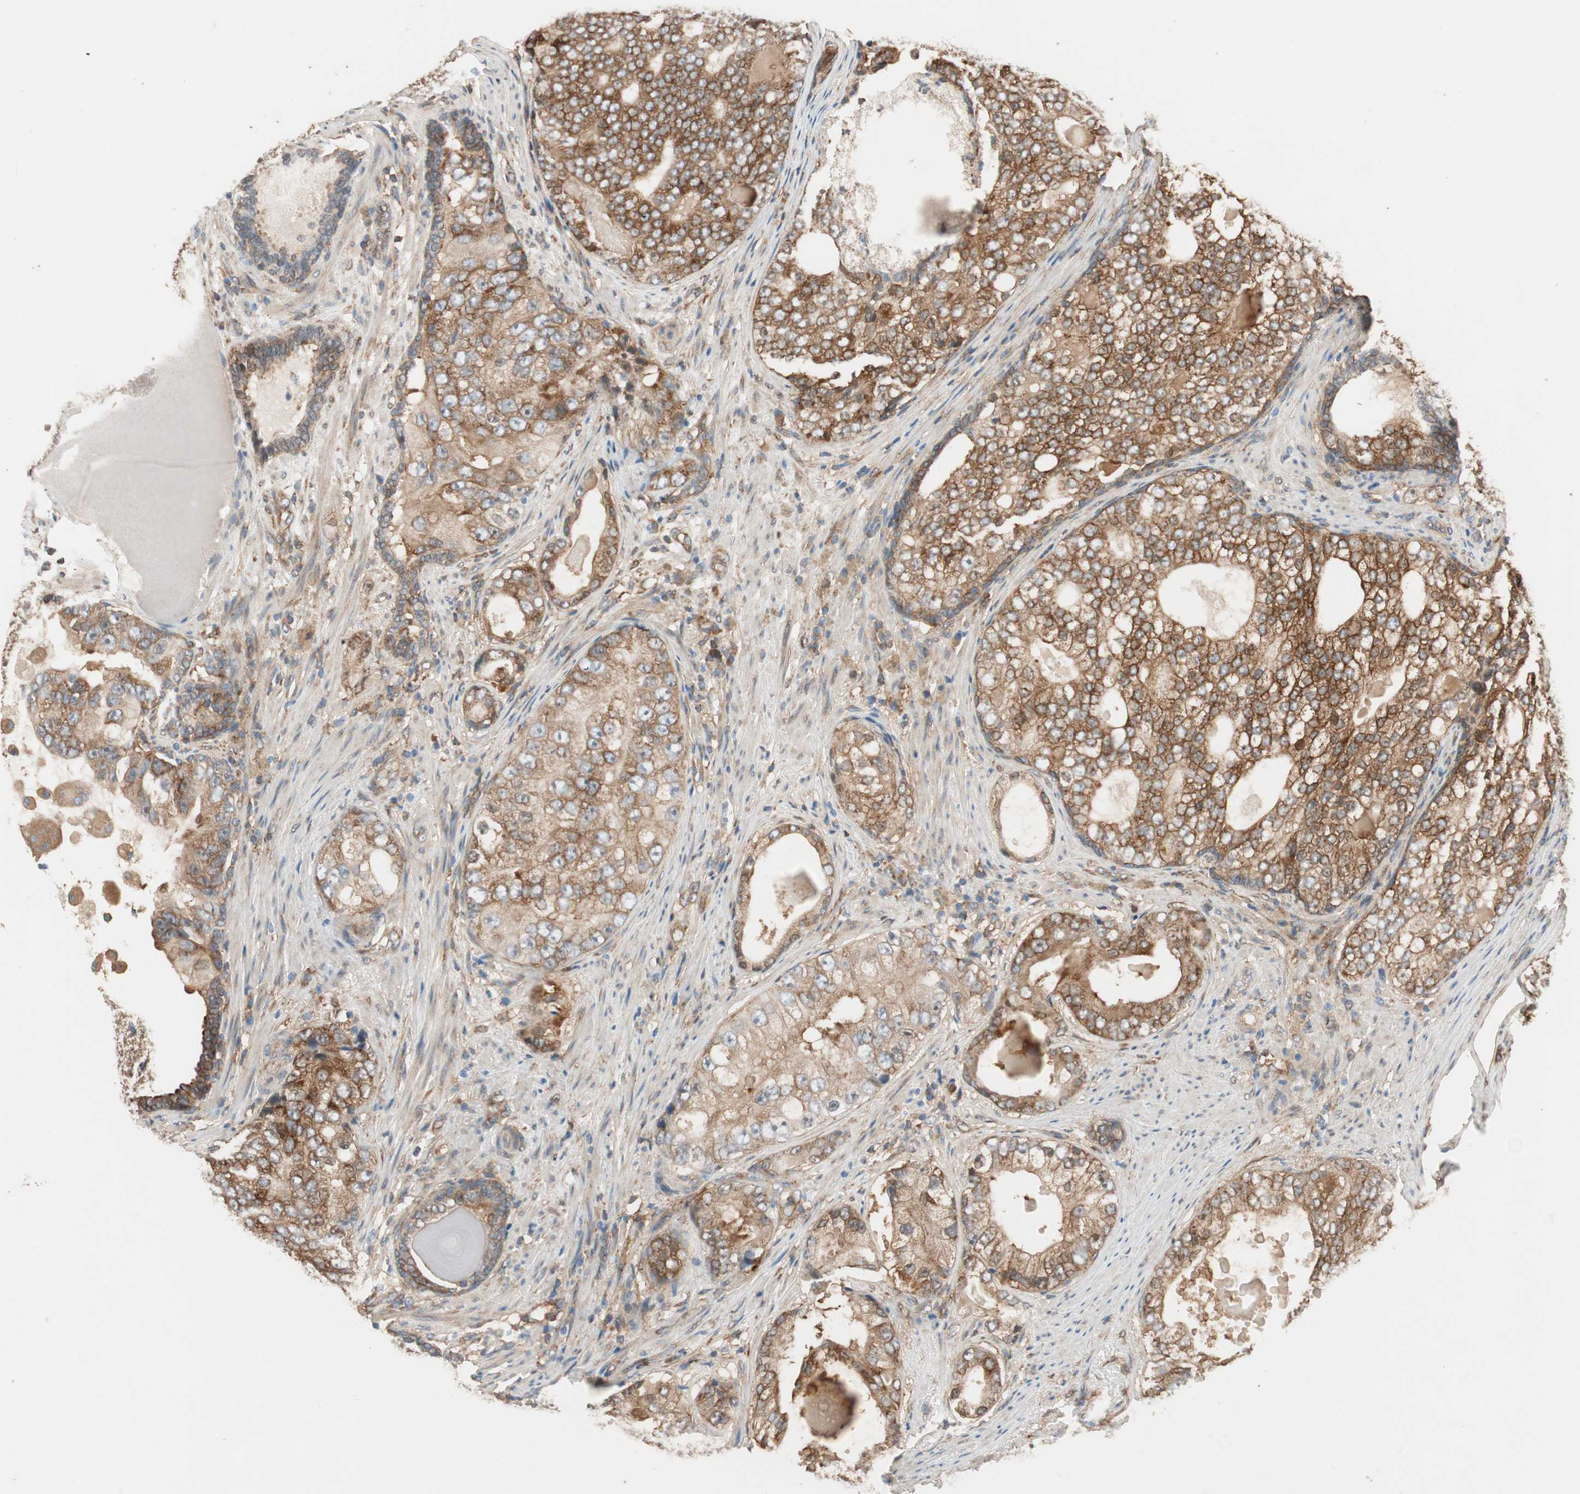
{"staining": {"intensity": "moderate", "quantity": ">75%", "location": "cytoplasmic/membranous"}, "tissue": "prostate cancer", "cell_type": "Tumor cells", "image_type": "cancer", "snomed": [{"axis": "morphology", "description": "Adenocarcinoma, High grade"}, {"axis": "topography", "description": "Prostate"}], "caption": "This micrograph shows immunohistochemistry staining of human prostate high-grade adenocarcinoma, with medium moderate cytoplasmic/membranous positivity in approximately >75% of tumor cells.", "gene": "WASL", "patient": {"sex": "male", "age": 66}}